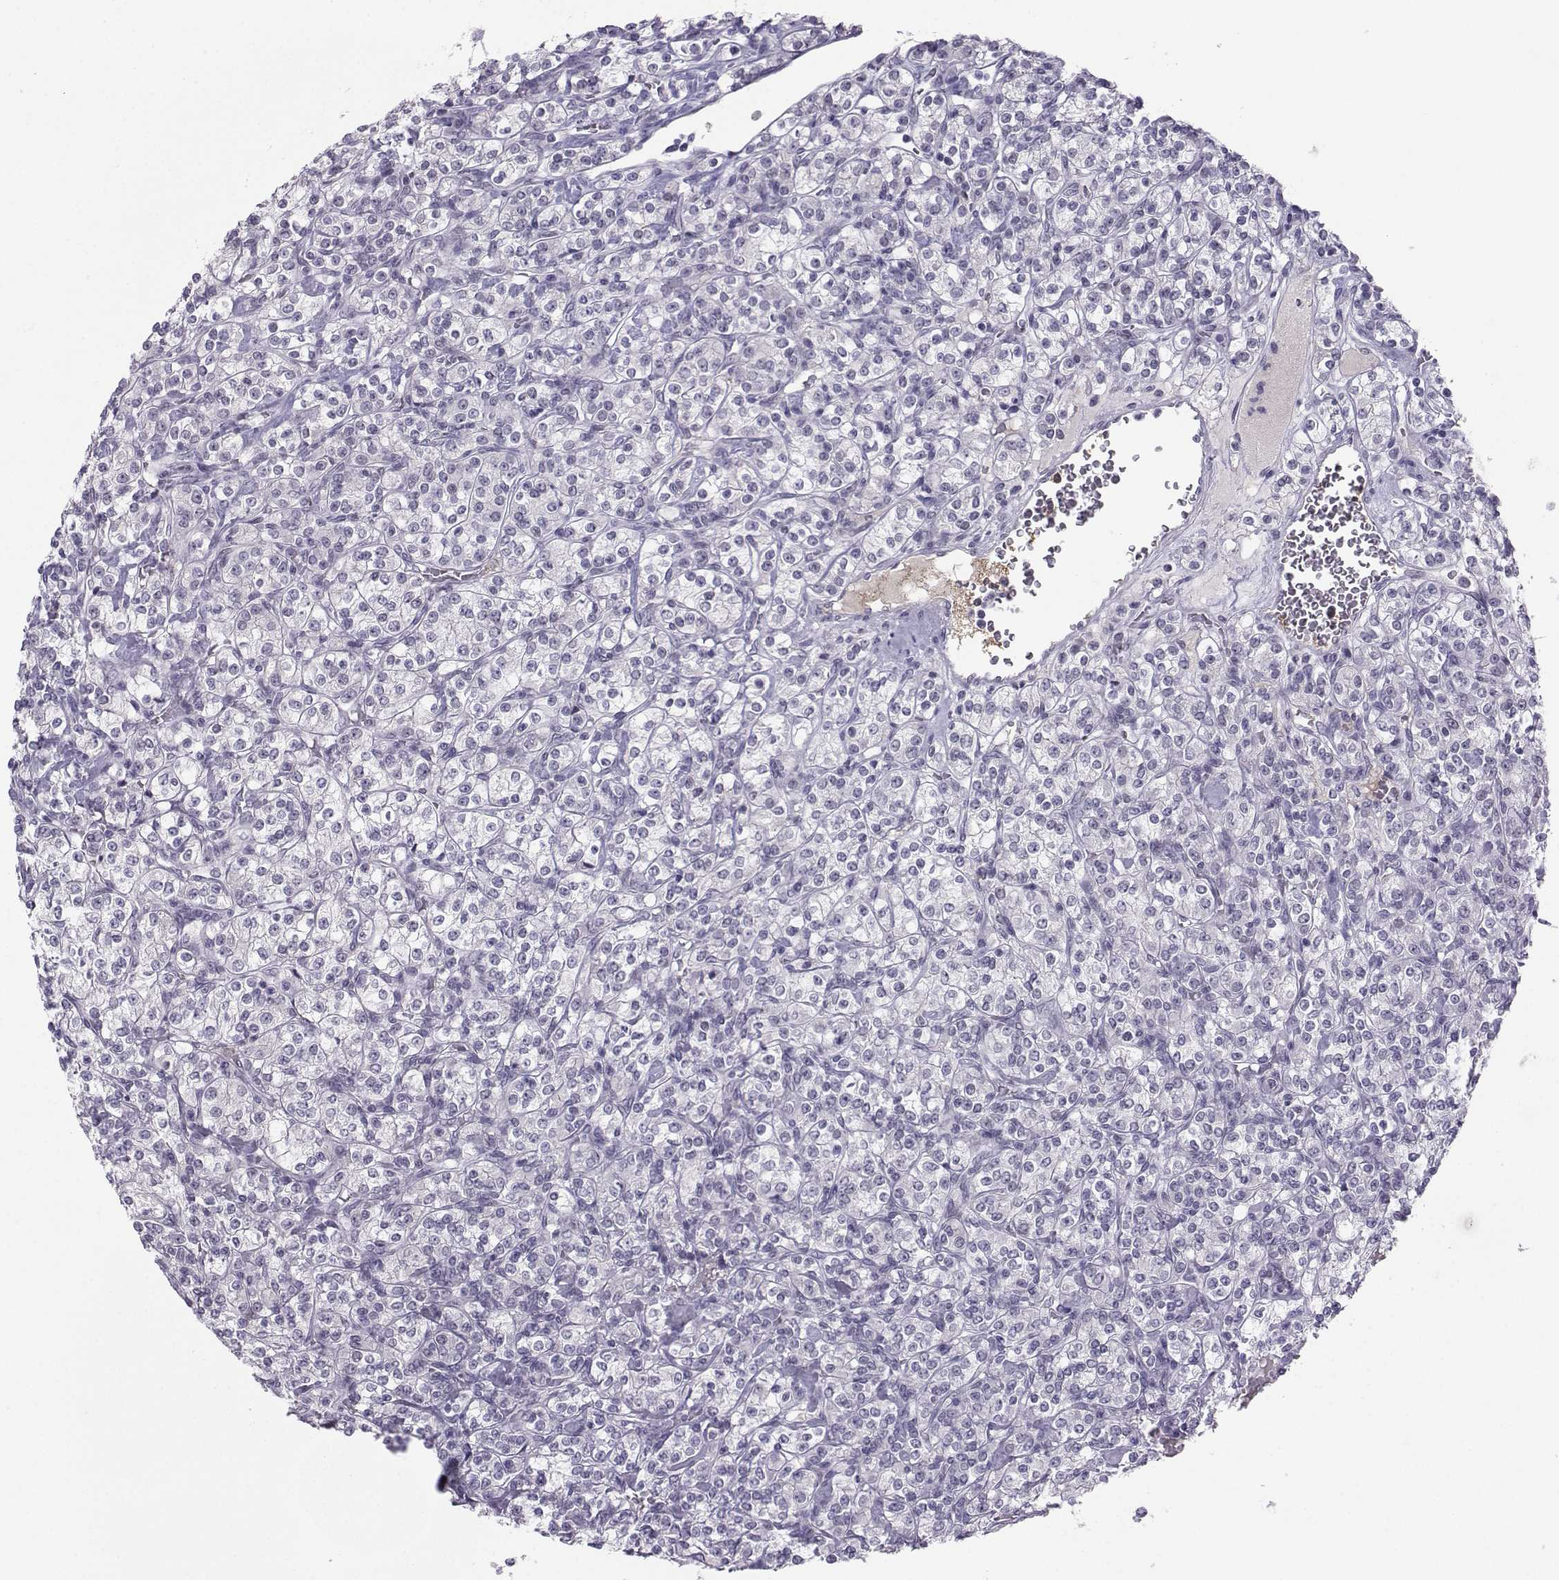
{"staining": {"intensity": "negative", "quantity": "none", "location": "none"}, "tissue": "renal cancer", "cell_type": "Tumor cells", "image_type": "cancer", "snomed": [{"axis": "morphology", "description": "Adenocarcinoma, NOS"}, {"axis": "topography", "description": "Kidney"}], "caption": "The micrograph shows no staining of tumor cells in renal adenocarcinoma.", "gene": "LHX1", "patient": {"sex": "male", "age": 77}}